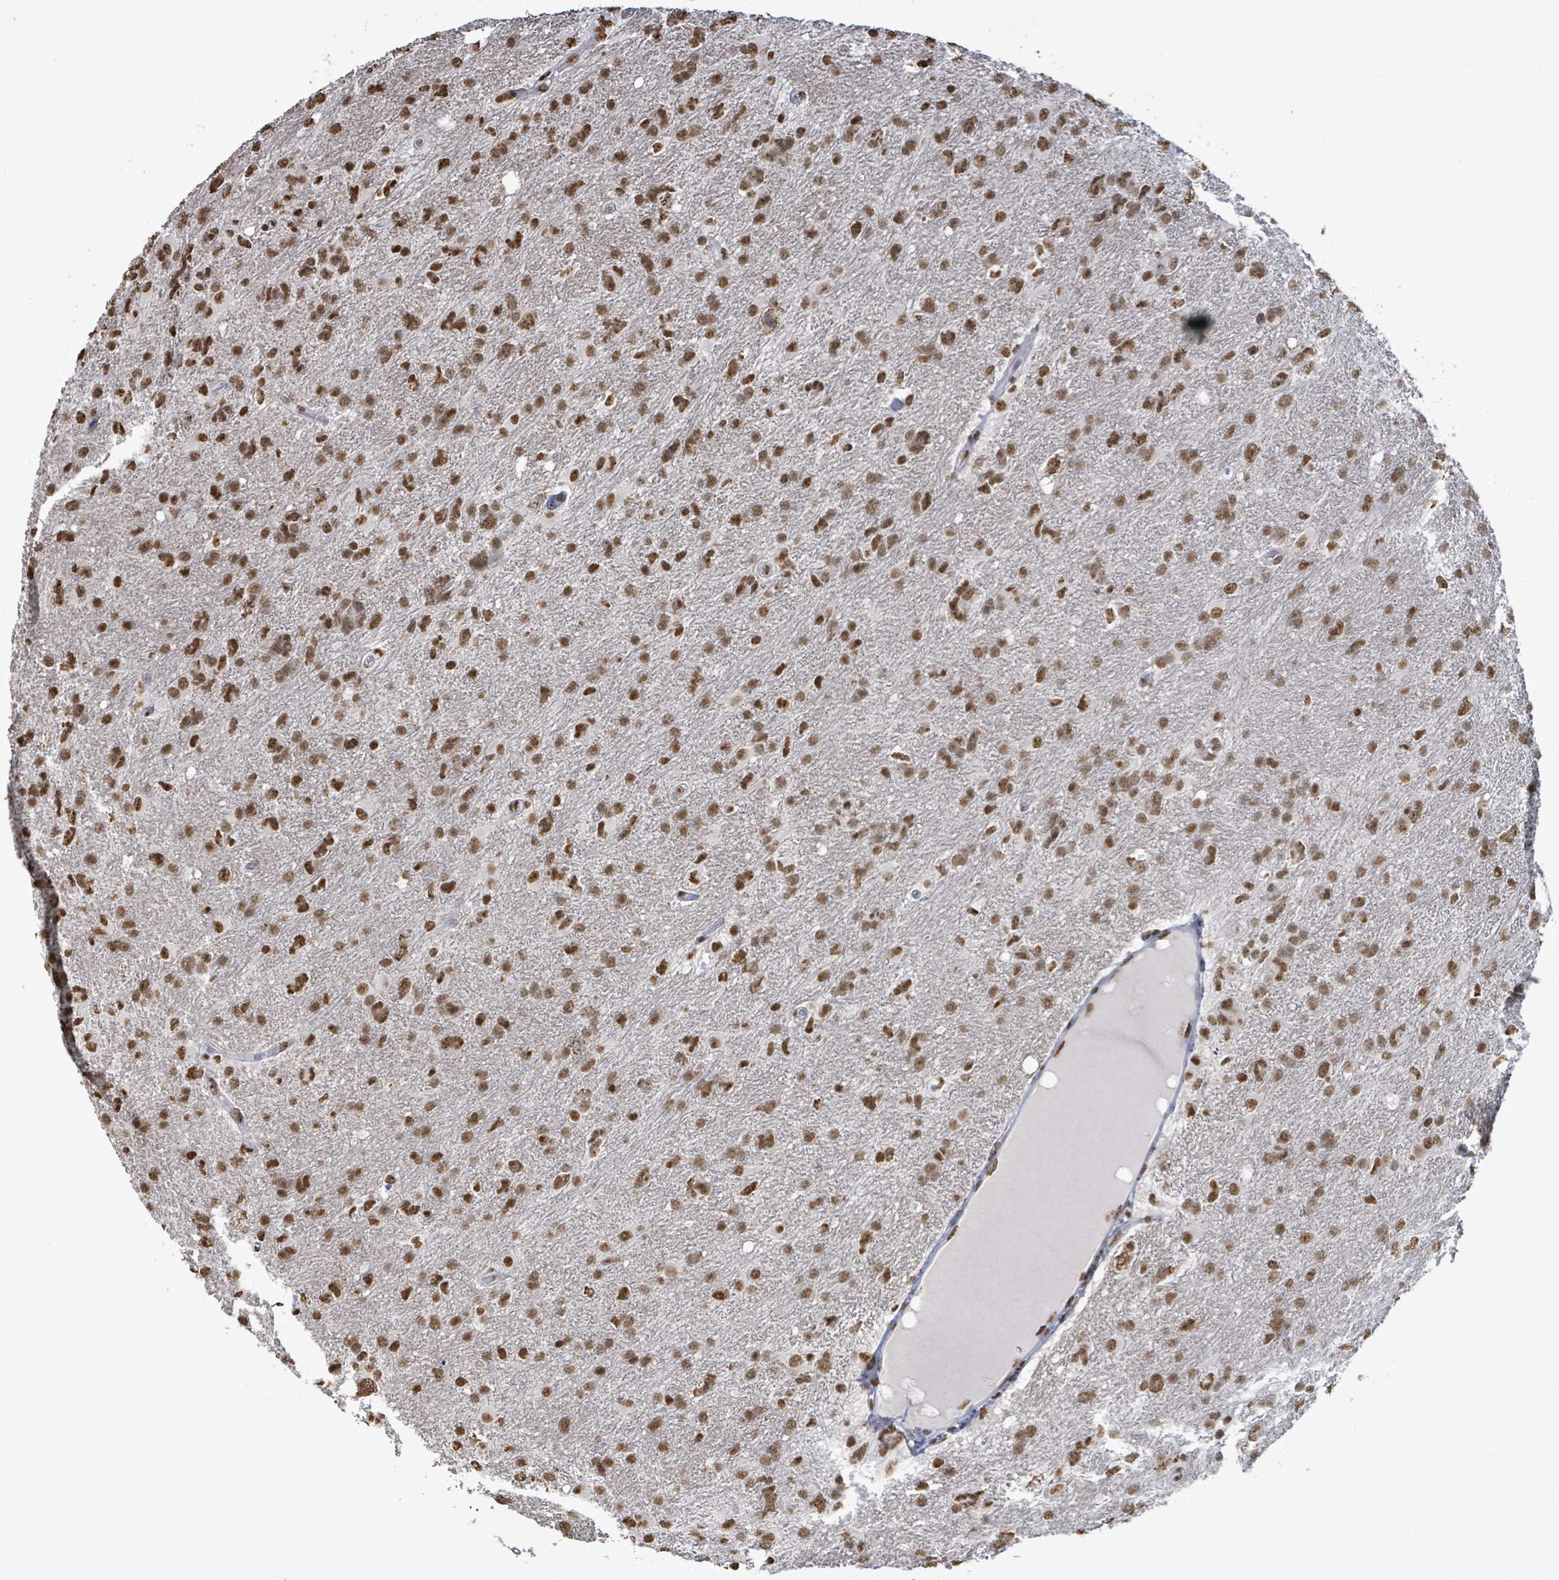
{"staining": {"intensity": "moderate", "quantity": ">75%", "location": "nuclear"}, "tissue": "glioma", "cell_type": "Tumor cells", "image_type": "cancer", "snomed": [{"axis": "morphology", "description": "Glioma, malignant, High grade"}, {"axis": "topography", "description": "Brain"}], "caption": "Malignant high-grade glioma was stained to show a protein in brown. There is medium levels of moderate nuclear staining in approximately >75% of tumor cells.", "gene": "SAMD14", "patient": {"sex": "male", "age": 61}}